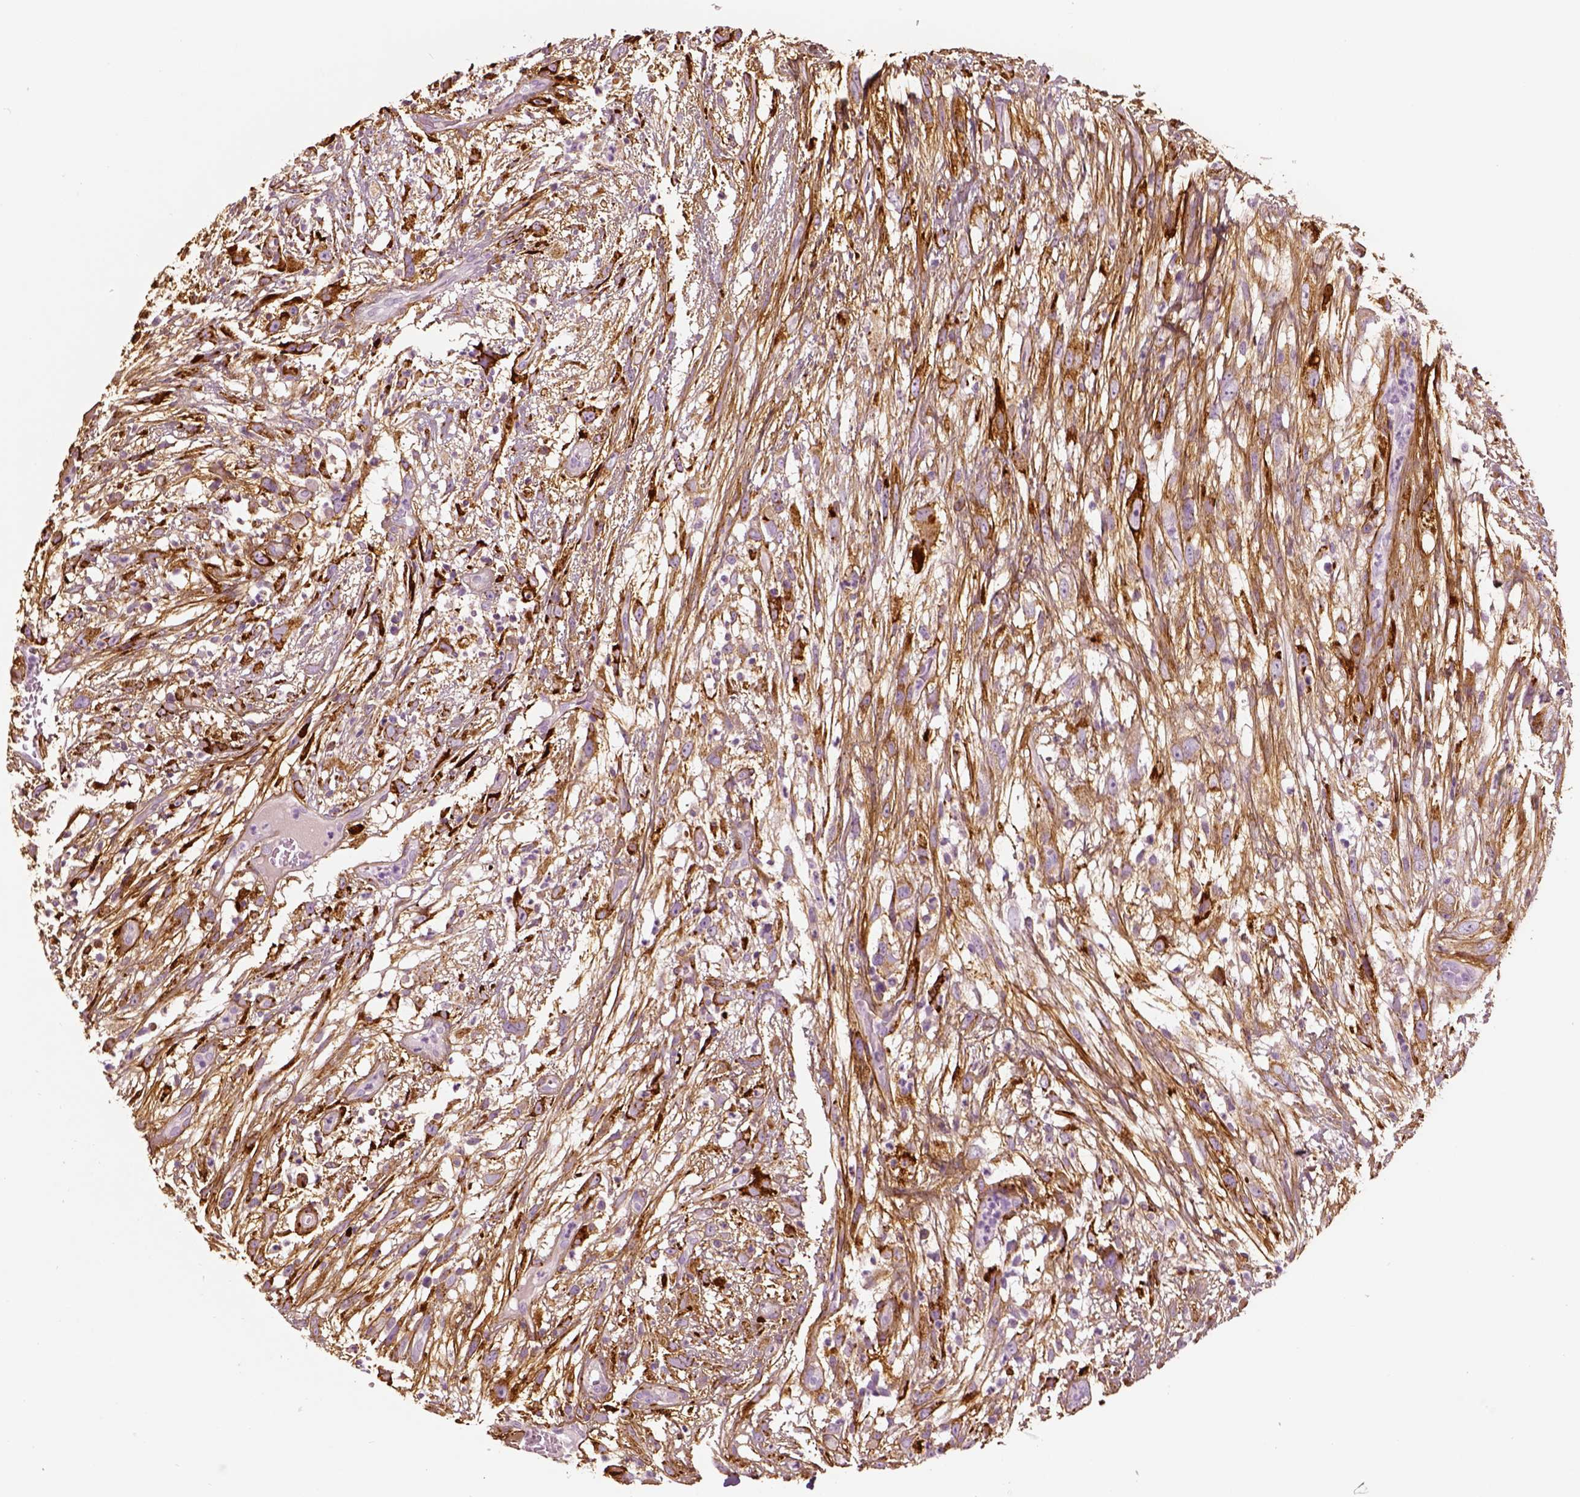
{"staining": {"intensity": "negative", "quantity": "none", "location": "none"}, "tissue": "head and neck cancer", "cell_type": "Tumor cells", "image_type": "cancer", "snomed": [{"axis": "morphology", "description": "Squamous cell carcinoma, NOS"}, {"axis": "topography", "description": "Head-Neck"}], "caption": "Squamous cell carcinoma (head and neck) was stained to show a protein in brown. There is no significant expression in tumor cells. Nuclei are stained in blue.", "gene": "COL6A2", "patient": {"sex": "male", "age": 65}}